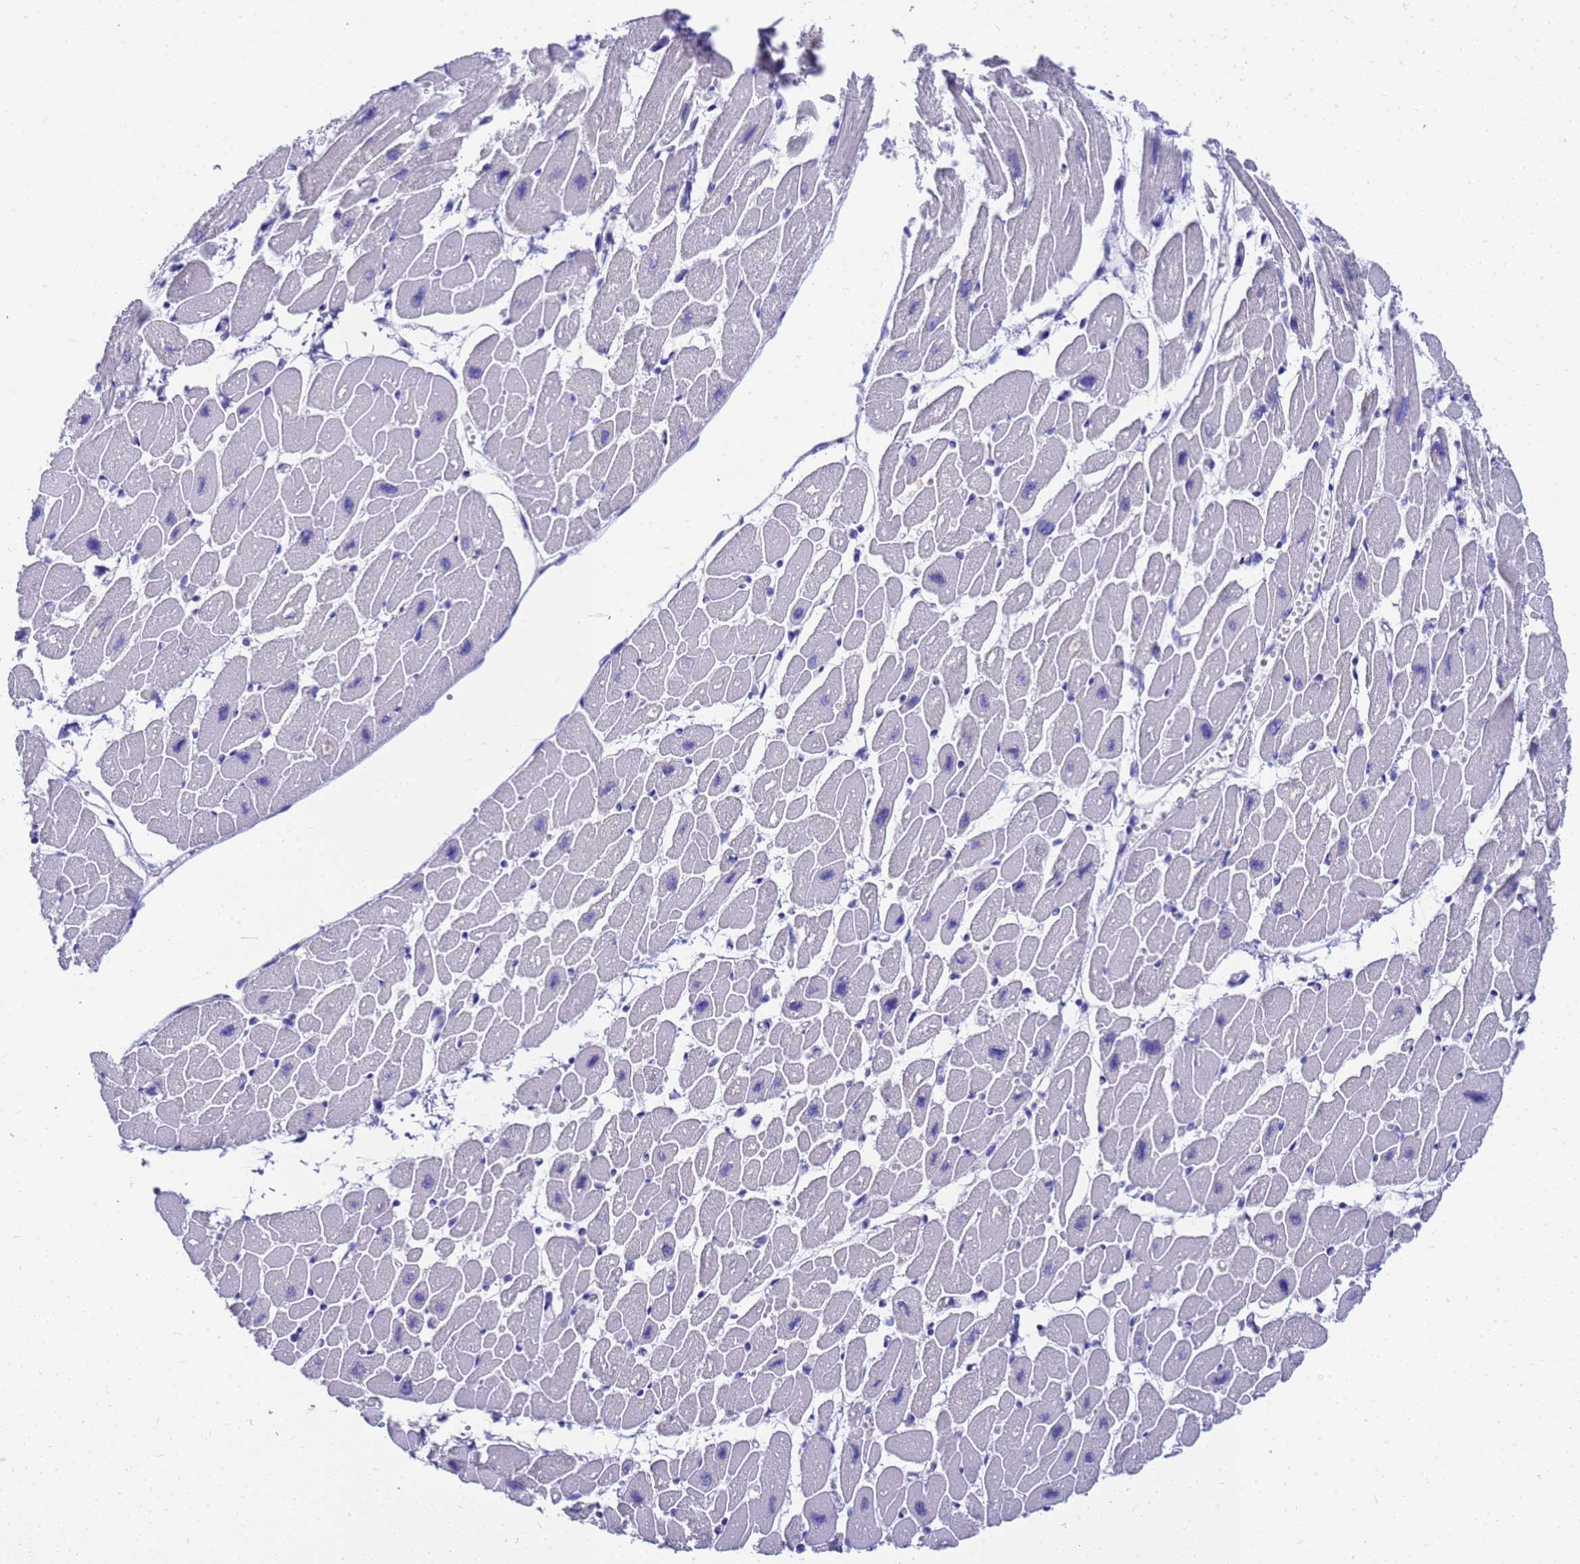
{"staining": {"intensity": "negative", "quantity": "none", "location": "none"}, "tissue": "heart muscle", "cell_type": "Cardiomyocytes", "image_type": "normal", "snomed": [{"axis": "morphology", "description": "Normal tissue, NOS"}, {"axis": "topography", "description": "Heart"}], "caption": "Human heart muscle stained for a protein using immunohistochemistry (IHC) reveals no positivity in cardiomyocytes.", "gene": "MS4A13", "patient": {"sex": "female", "age": 54}}